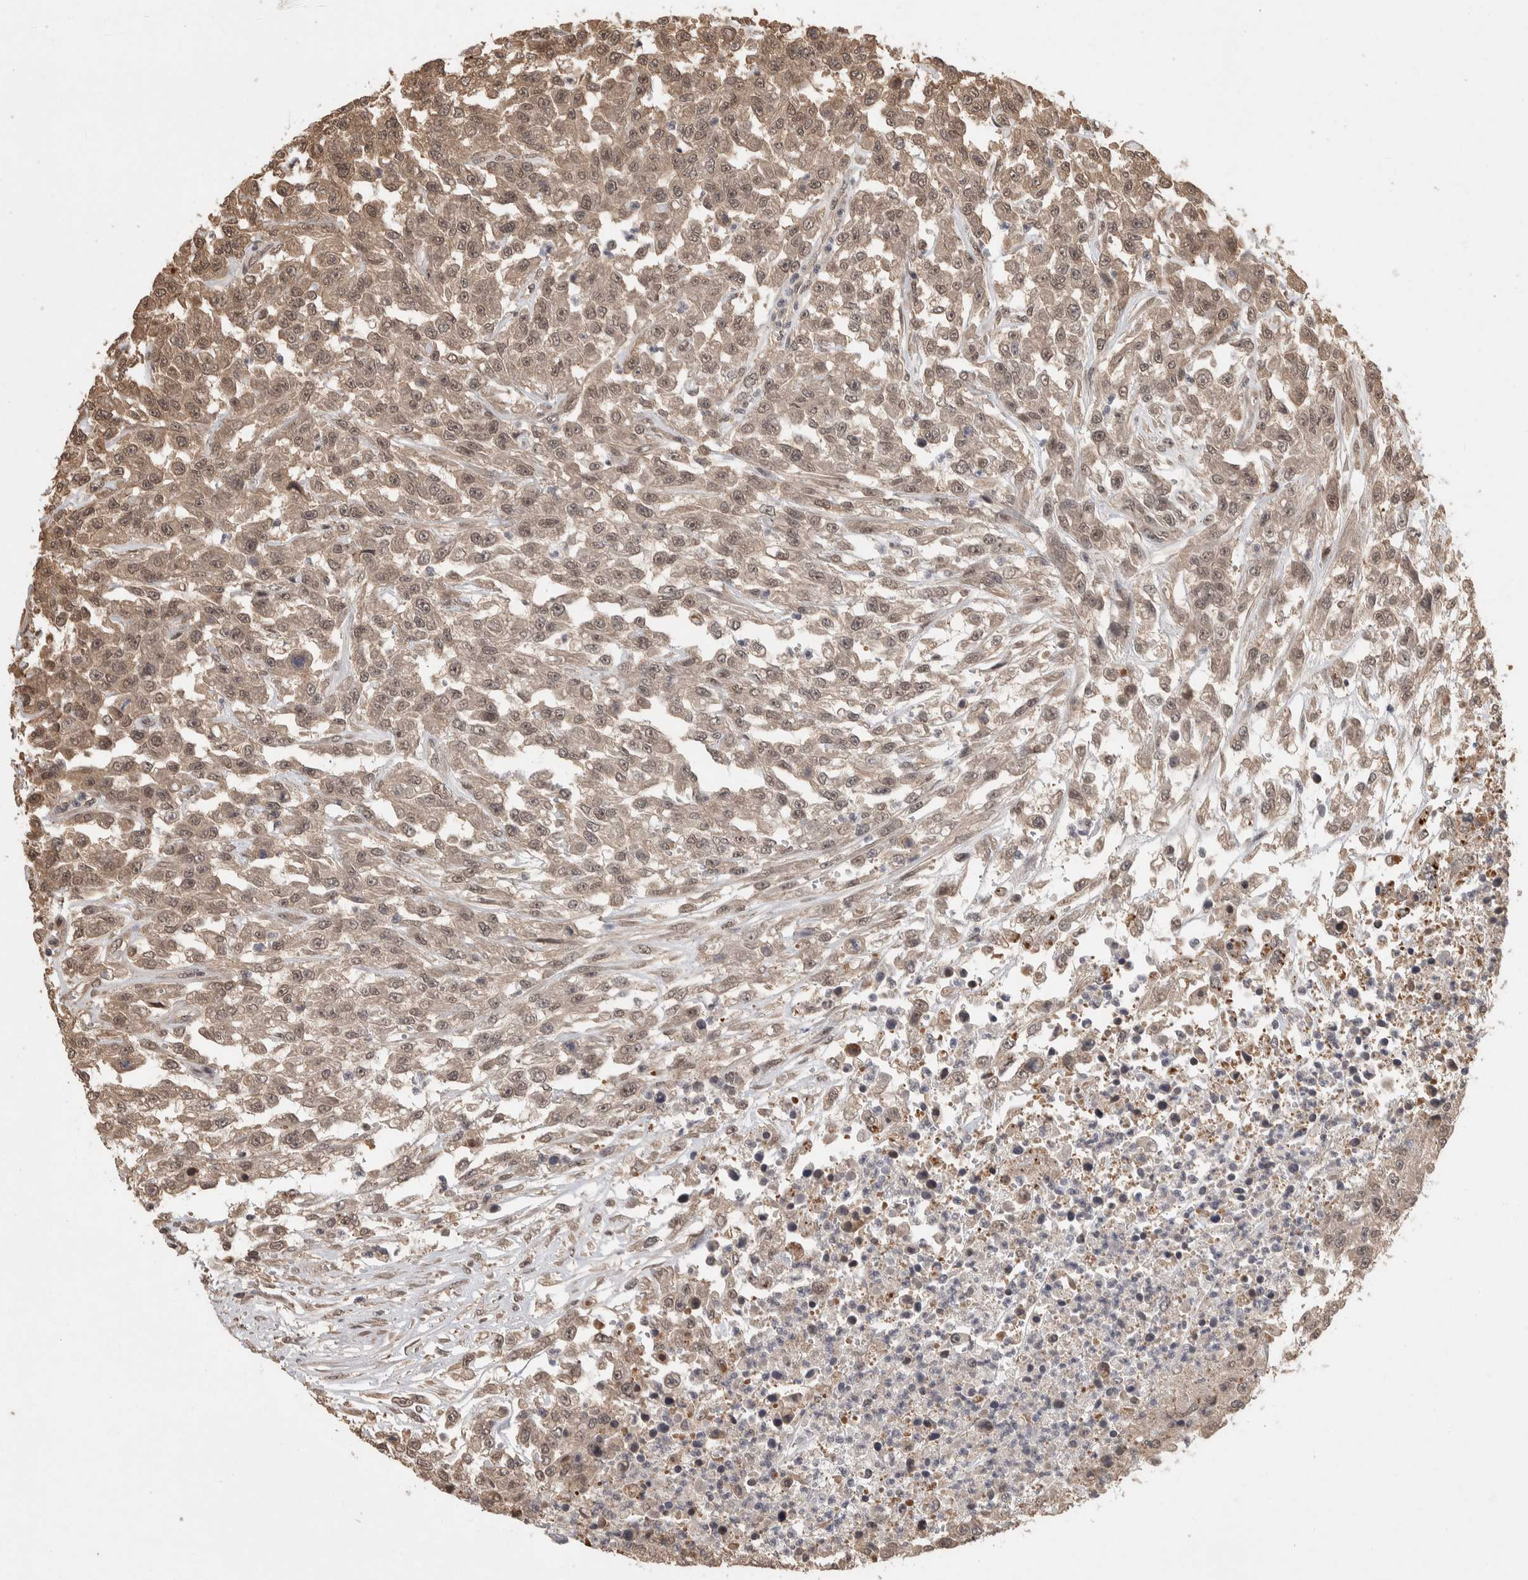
{"staining": {"intensity": "weak", "quantity": ">75%", "location": "cytoplasmic/membranous,nuclear"}, "tissue": "urothelial cancer", "cell_type": "Tumor cells", "image_type": "cancer", "snomed": [{"axis": "morphology", "description": "Urothelial carcinoma, High grade"}, {"axis": "topography", "description": "Urinary bladder"}], "caption": "Urothelial cancer stained with a brown dye shows weak cytoplasmic/membranous and nuclear positive expression in approximately >75% of tumor cells.", "gene": "ZNF592", "patient": {"sex": "male", "age": 46}}